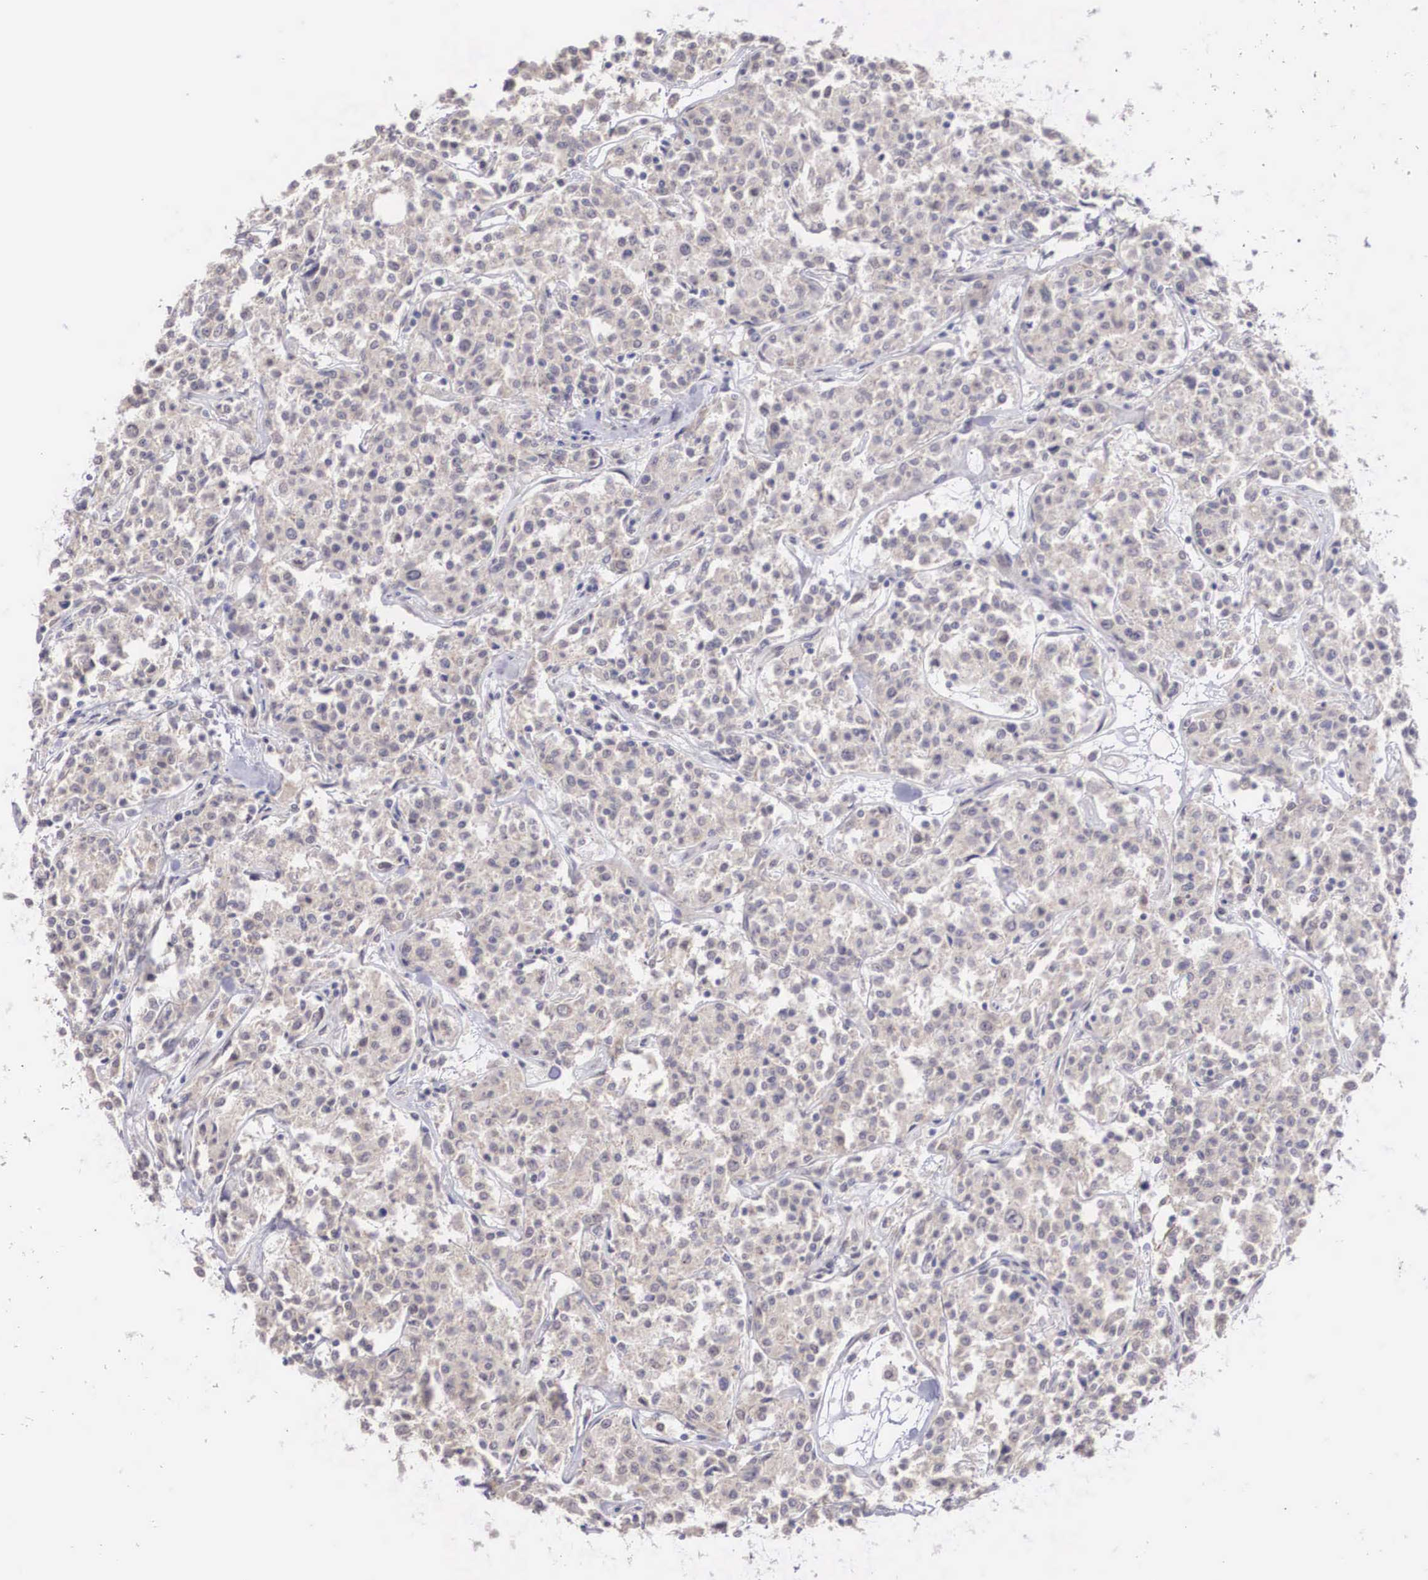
{"staining": {"intensity": "negative", "quantity": "none", "location": "none"}, "tissue": "lymphoma", "cell_type": "Tumor cells", "image_type": "cancer", "snomed": [{"axis": "morphology", "description": "Malignant lymphoma, non-Hodgkin's type, Low grade"}, {"axis": "topography", "description": "Small intestine"}], "caption": "This is an immunohistochemistry image of malignant lymphoma, non-Hodgkin's type (low-grade). There is no expression in tumor cells.", "gene": "DNAJB7", "patient": {"sex": "female", "age": 59}}